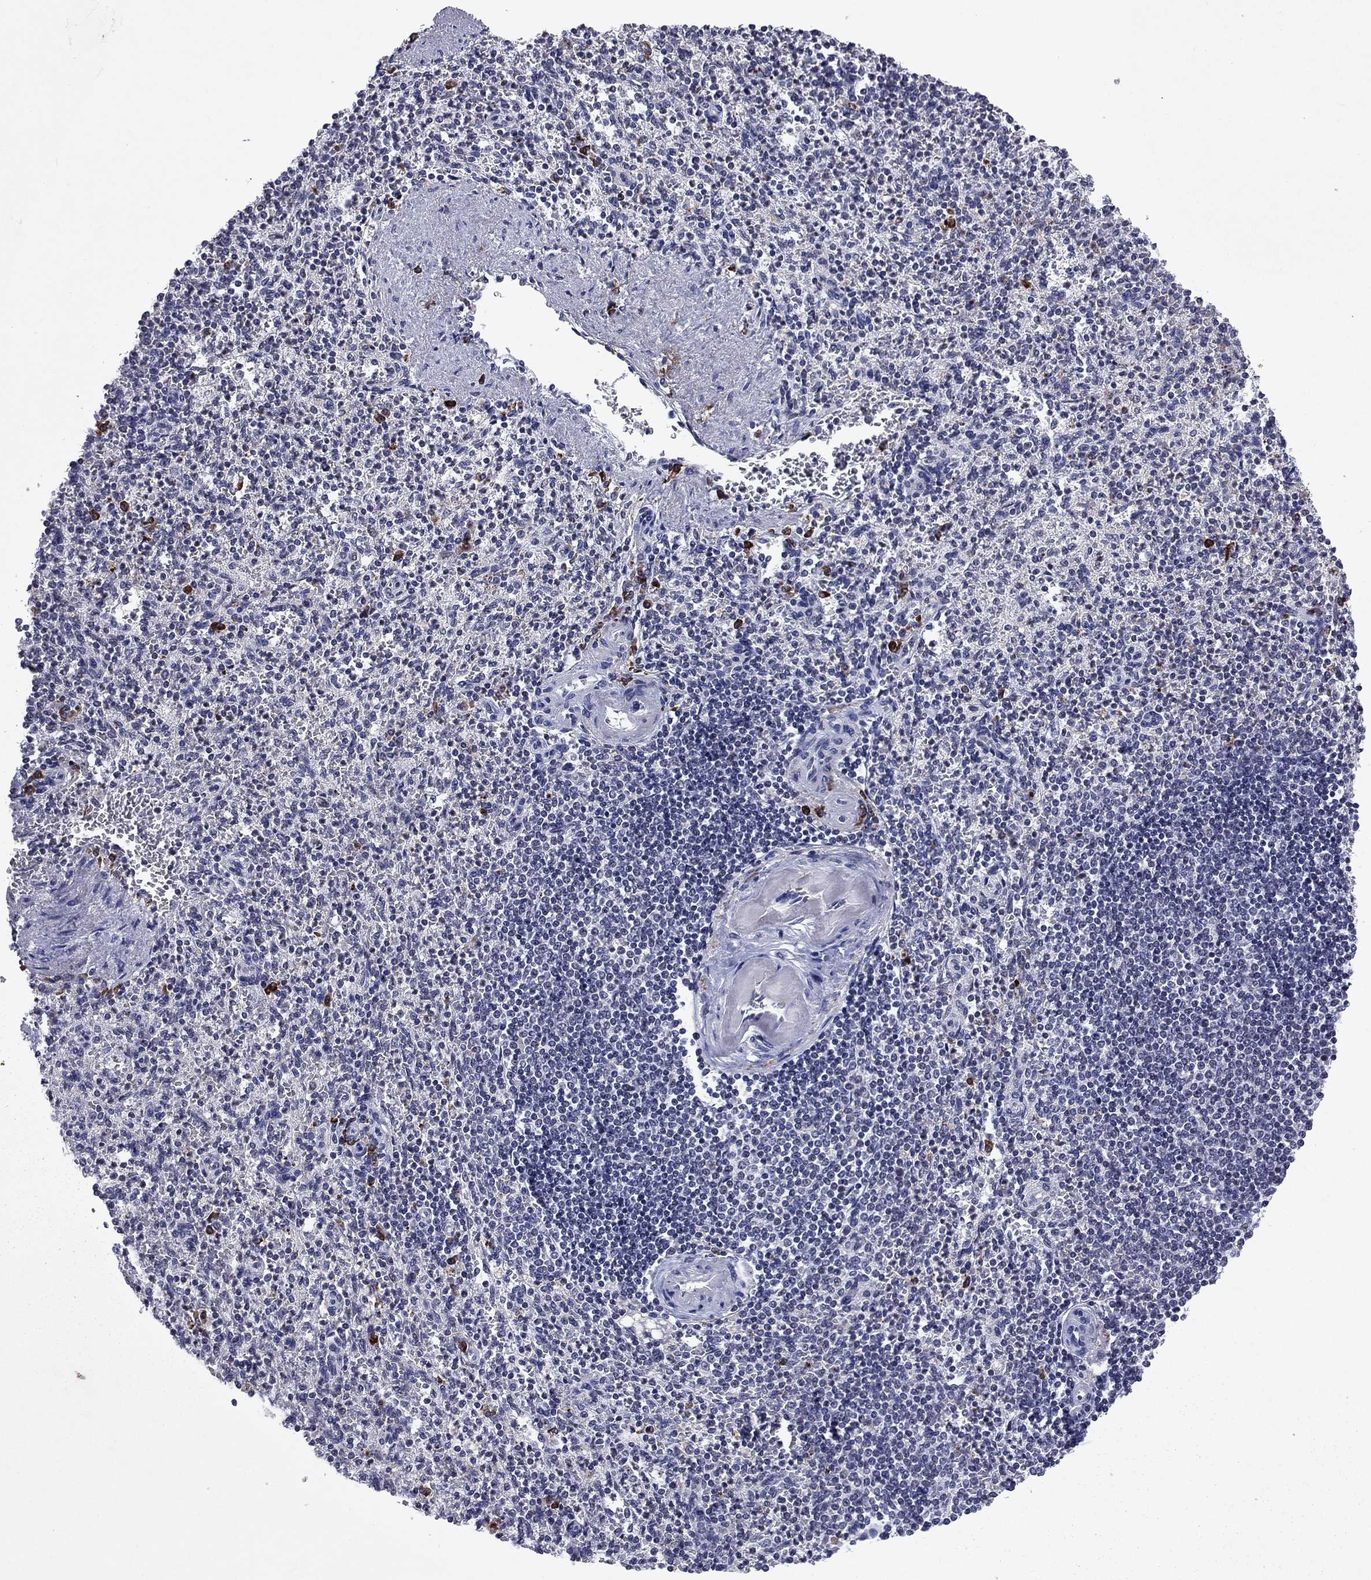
{"staining": {"intensity": "negative", "quantity": "none", "location": "none"}, "tissue": "spleen", "cell_type": "Cells in red pulp", "image_type": "normal", "snomed": [{"axis": "morphology", "description": "Normal tissue, NOS"}, {"axis": "topography", "description": "Spleen"}], "caption": "This histopathology image is of benign spleen stained with immunohistochemistry to label a protein in brown with the nuclei are counter-stained blue. There is no positivity in cells in red pulp. Brightfield microscopy of IHC stained with DAB (3,3'-diaminobenzidine) (brown) and hematoxylin (blue), captured at high magnification.", "gene": "ECM1", "patient": {"sex": "female", "age": 74}}